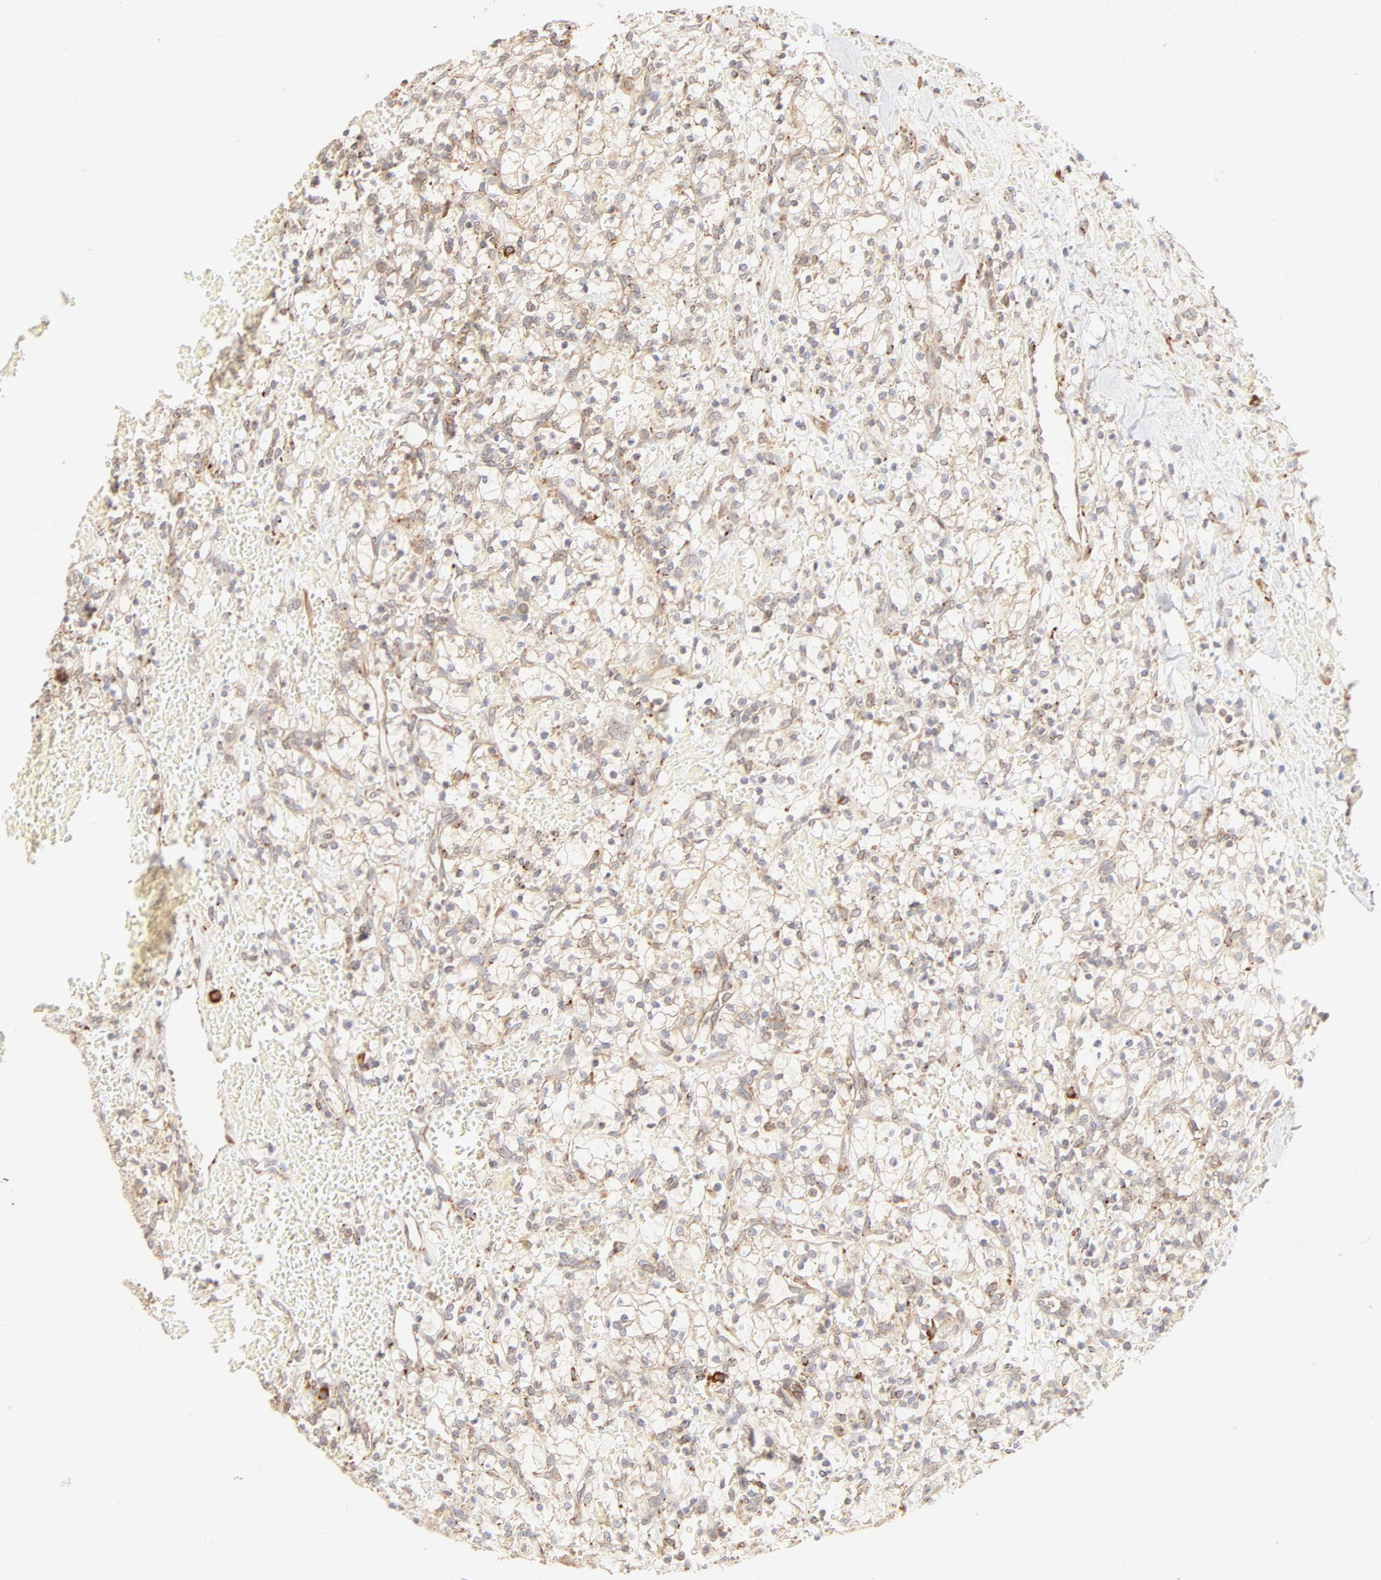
{"staining": {"intensity": "moderate", "quantity": ">75%", "location": "cytoplasmic/membranous"}, "tissue": "renal cancer", "cell_type": "Tumor cells", "image_type": "cancer", "snomed": [{"axis": "morphology", "description": "Adenocarcinoma, NOS"}, {"axis": "topography", "description": "Kidney"}], "caption": "An image showing moderate cytoplasmic/membranous positivity in about >75% of tumor cells in renal cancer (adenocarcinoma), as visualized by brown immunohistochemical staining.", "gene": "PARP12", "patient": {"sex": "female", "age": 60}}